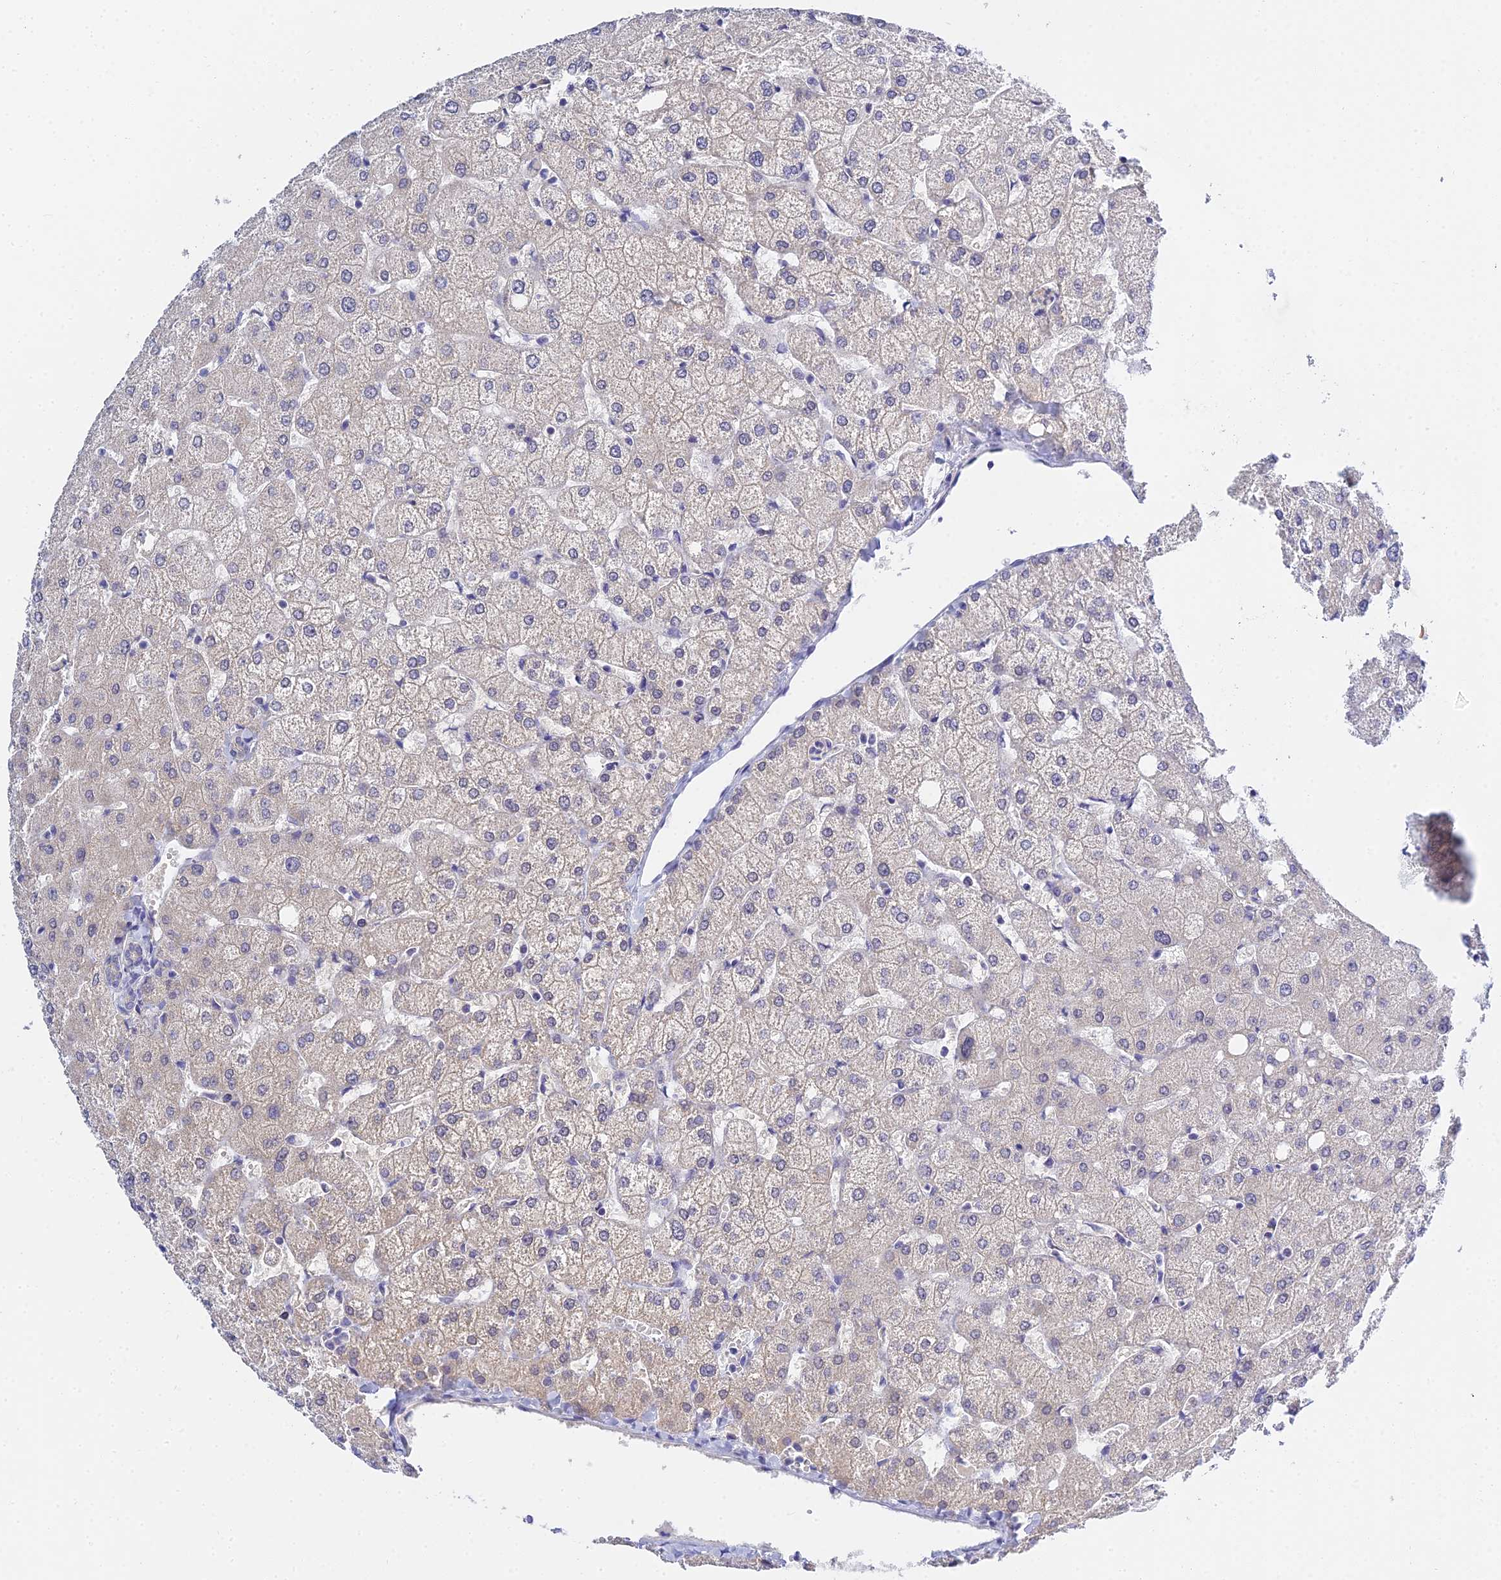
{"staining": {"intensity": "negative", "quantity": "none", "location": "none"}, "tissue": "liver", "cell_type": "Cholangiocytes", "image_type": "normal", "snomed": [{"axis": "morphology", "description": "Normal tissue, NOS"}, {"axis": "topography", "description": "Liver"}], "caption": "A high-resolution histopathology image shows immunohistochemistry staining of benign liver, which exhibits no significant expression in cholangiocytes.", "gene": "HOXB1", "patient": {"sex": "female", "age": 54}}